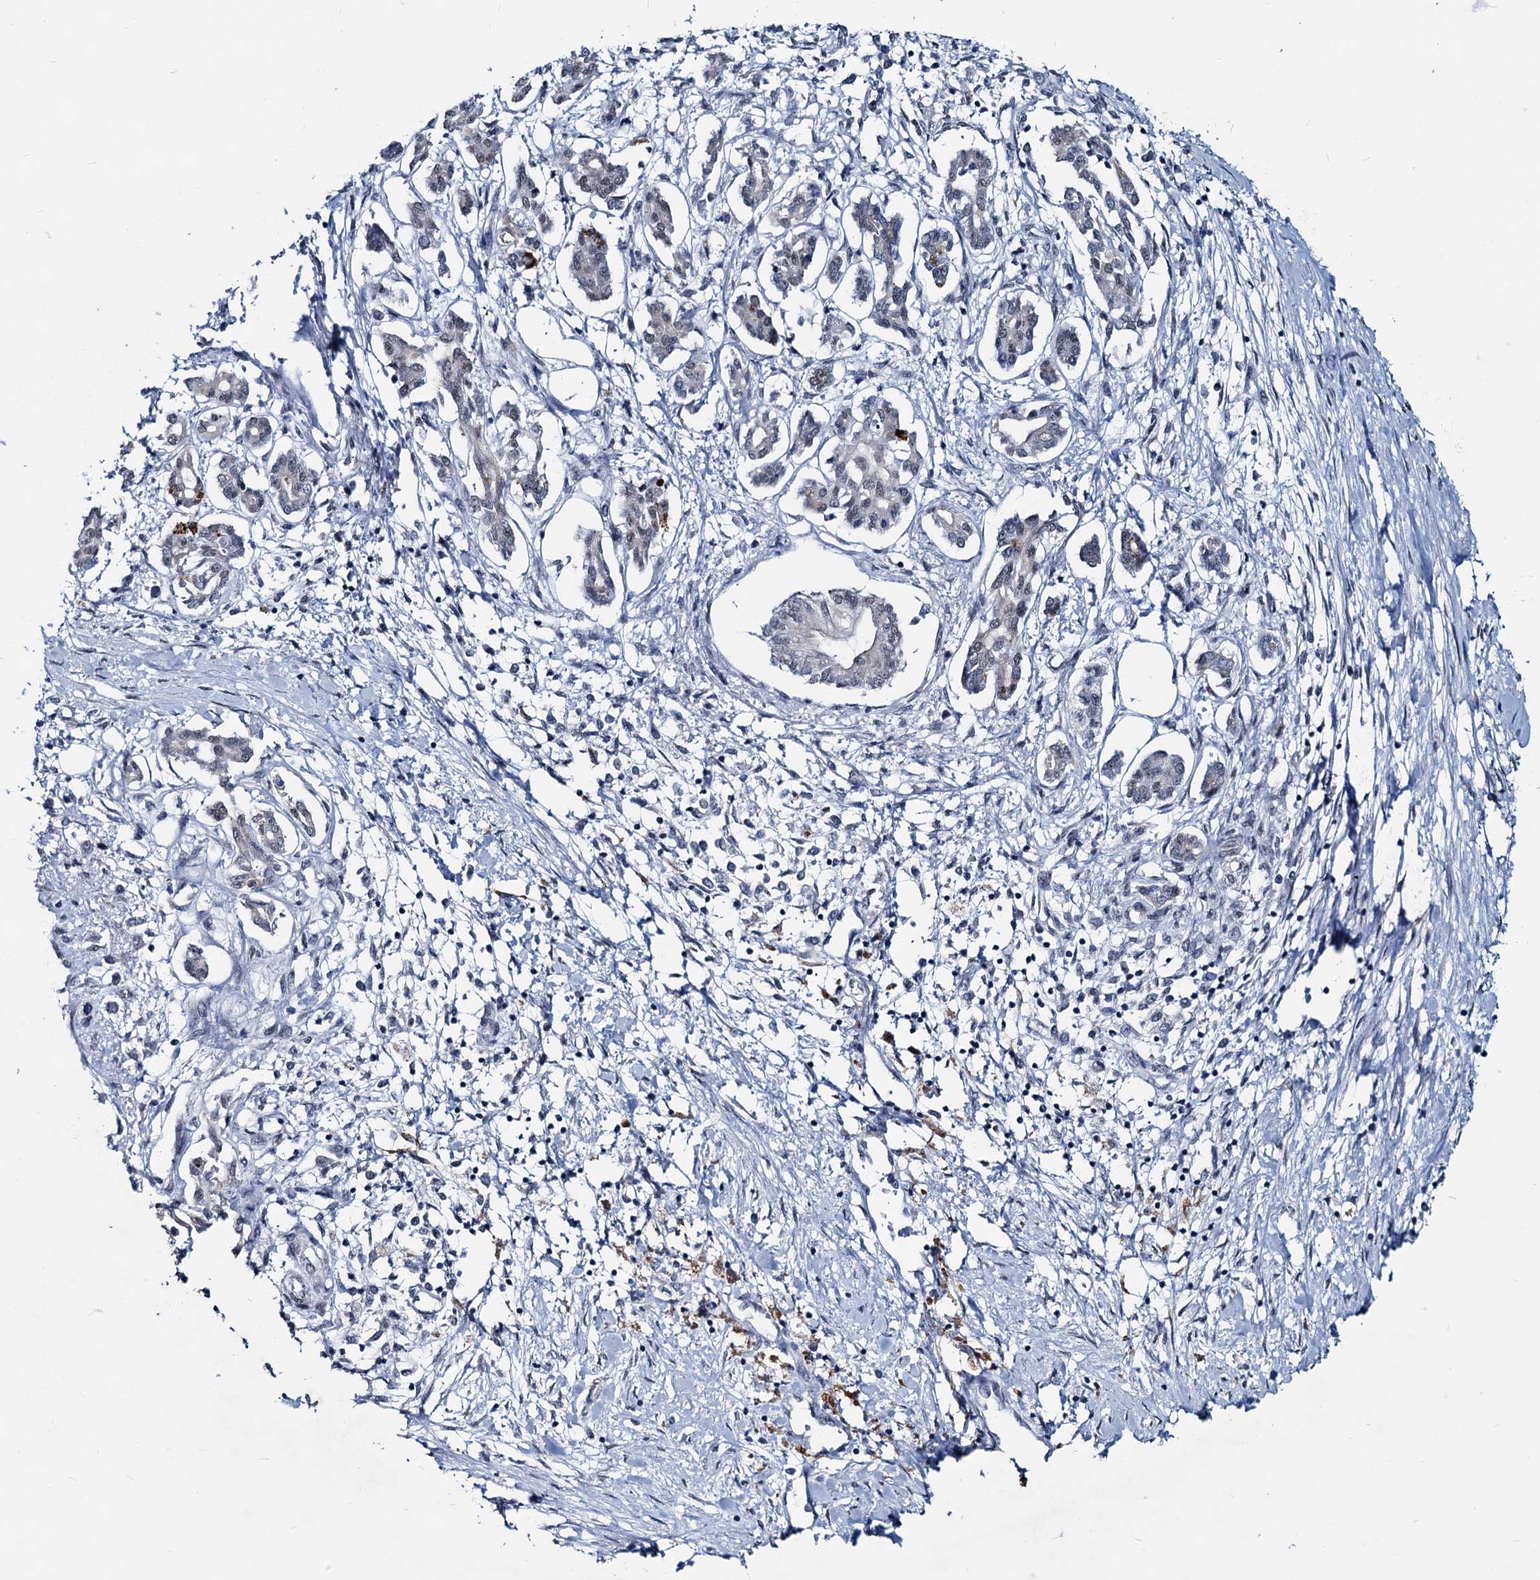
{"staining": {"intensity": "weak", "quantity": "<25%", "location": "nuclear"}, "tissue": "pancreatic cancer", "cell_type": "Tumor cells", "image_type": "cancer", "snomed": [{"axis": "morphology", "description": "Adenocarcinoma, NOS"}, {"axis": "topography", "description": "Pancreas"}], "caption": "Tumor cells are negative for brown protein staining in pancreatic cancer.", "gene": "METTL14", "patient": {"sex": "female", "age": 50}}